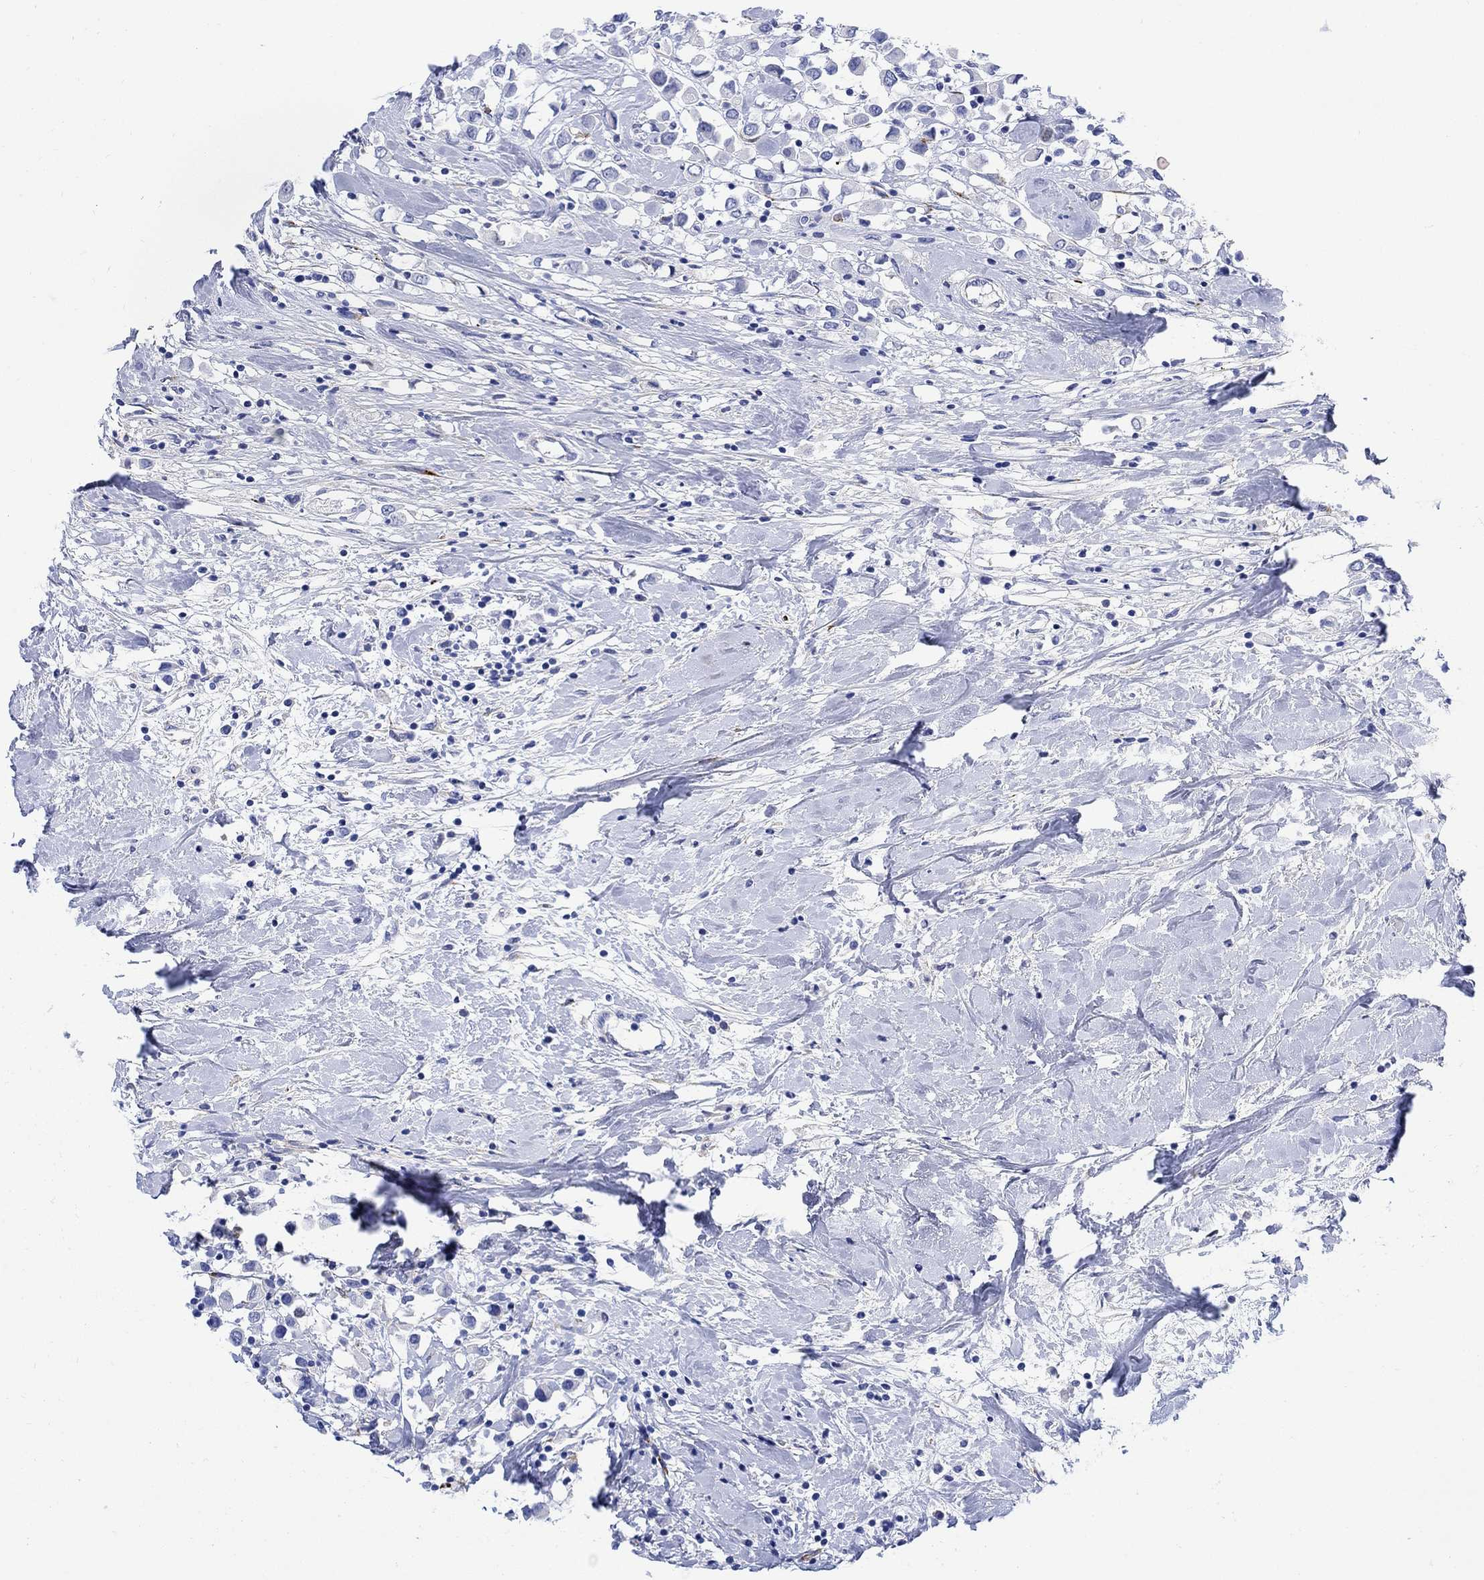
{"staining": {"intensity": "negative", "quantity": "none", "location": "none"}, "tissue": "breast cancer", "cell_type": "Tumor cells", "image_type": "cancer", "snomed": [{"axis": "morphology", "description": "Duct carcinoma"}, {"axis": "topography", "description": "Breast"}], "caption": "This is a photomicrograph of IHC staining of breast cancer, which shows no staining in tumor cells.", "gene": "MYL1", "patient": {"sex": "female", "age": 61}}